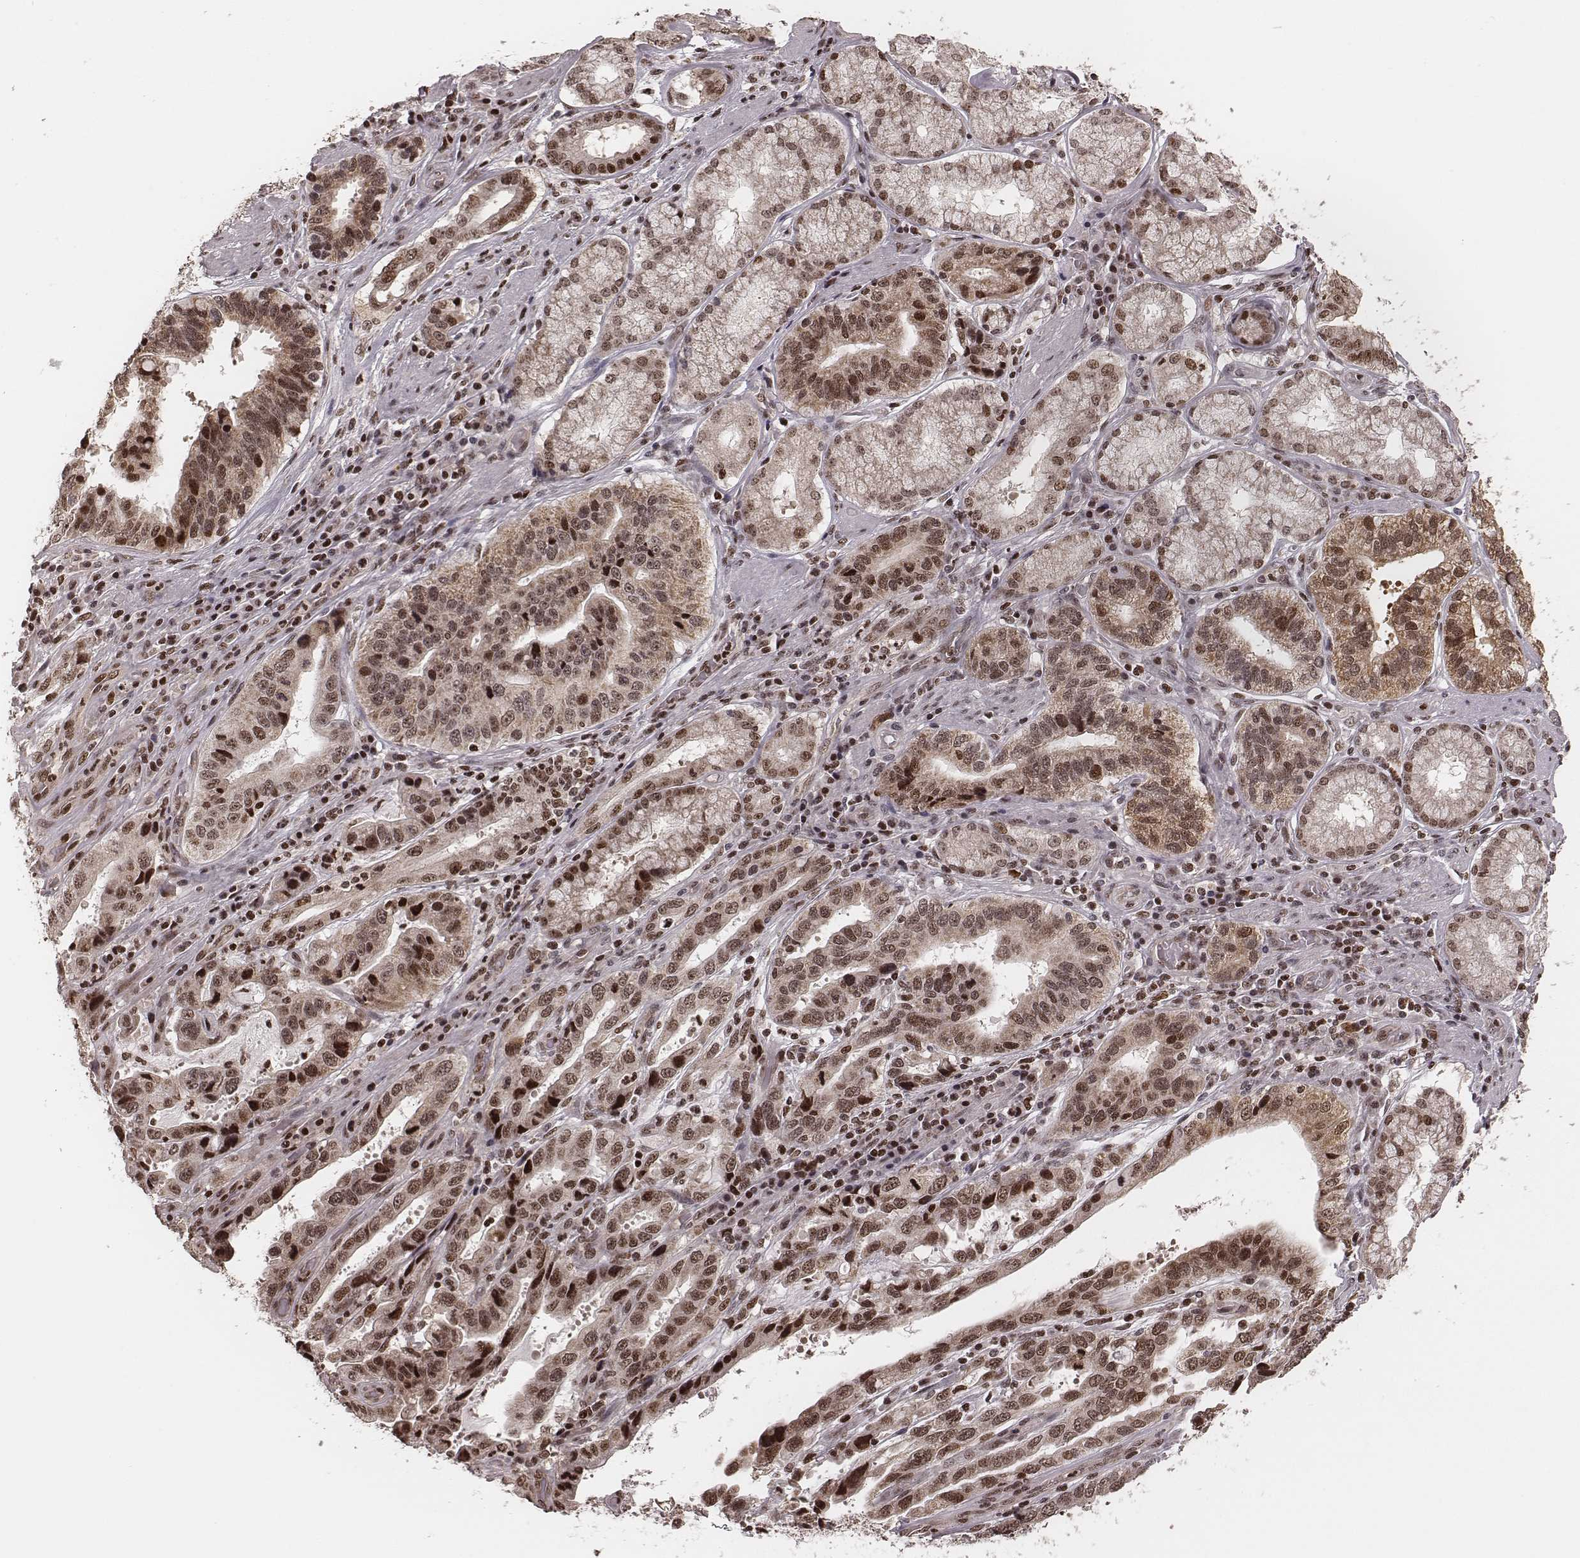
{"staining": {"intensity": "moderate", "quantity": "25%-75%", "location": "cytoplasmic/membranous,nuclear"}, "tissue": "stomach cancer", "cell_type": "Tumor cells", "image_type": "cancer", "snomed": [{"axis": "morphology", "description": "Adenocarcinoma, NOS"}, {"axis": "topography", "description": "Stomach, lower"}], "caption": "Immunohistochemical staining of human stomach cancer (adenocarcinoma) exhibits medium levels of moderate cytoplasmic/membranous and nuclear protein positivity in about 25%-75% of tumor cells.", "gene": "VRK3", "patient": {"sex": "female", "age": 76}}